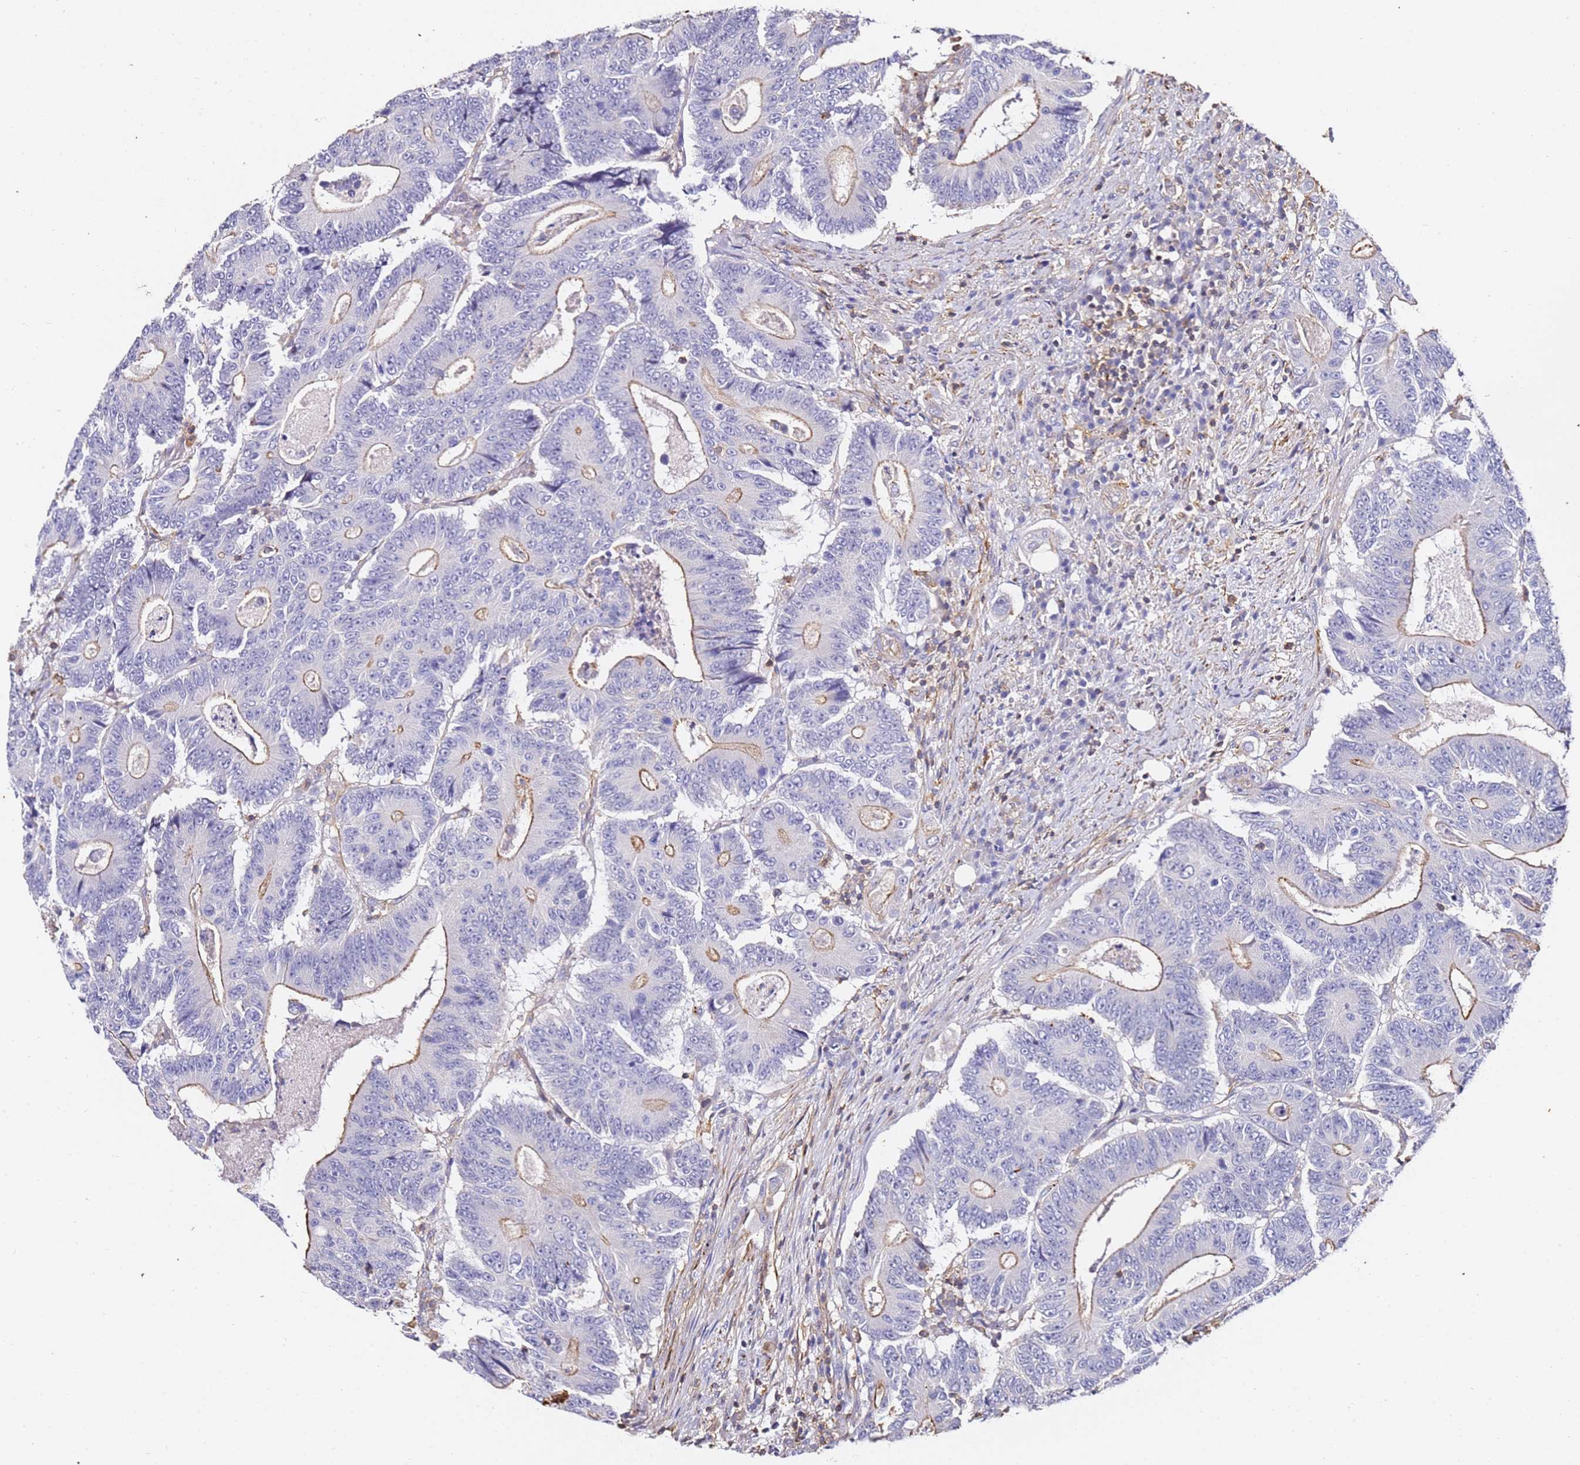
{"staining": {"intensity": "moderate", "quantity": "25%-75%", "location": "cytoplasmic/membranous"}, "tissue": "colorectal cancer", "cell_type": "Tumor cells", "image_type": "cancer", "snomed": [{"axis": "morphology", "description": "Adenocarcinoma, NOS"}, {"axis": "topography", "description": "Colon"}], "caption": "A brown stain highlights moderate cytoplasmic/membranous staining of a protein in adenocarcinoma (colorectal) tumor cells.", "gene": "ZNF671", "patient": {"sex": "male", "age": 83}}